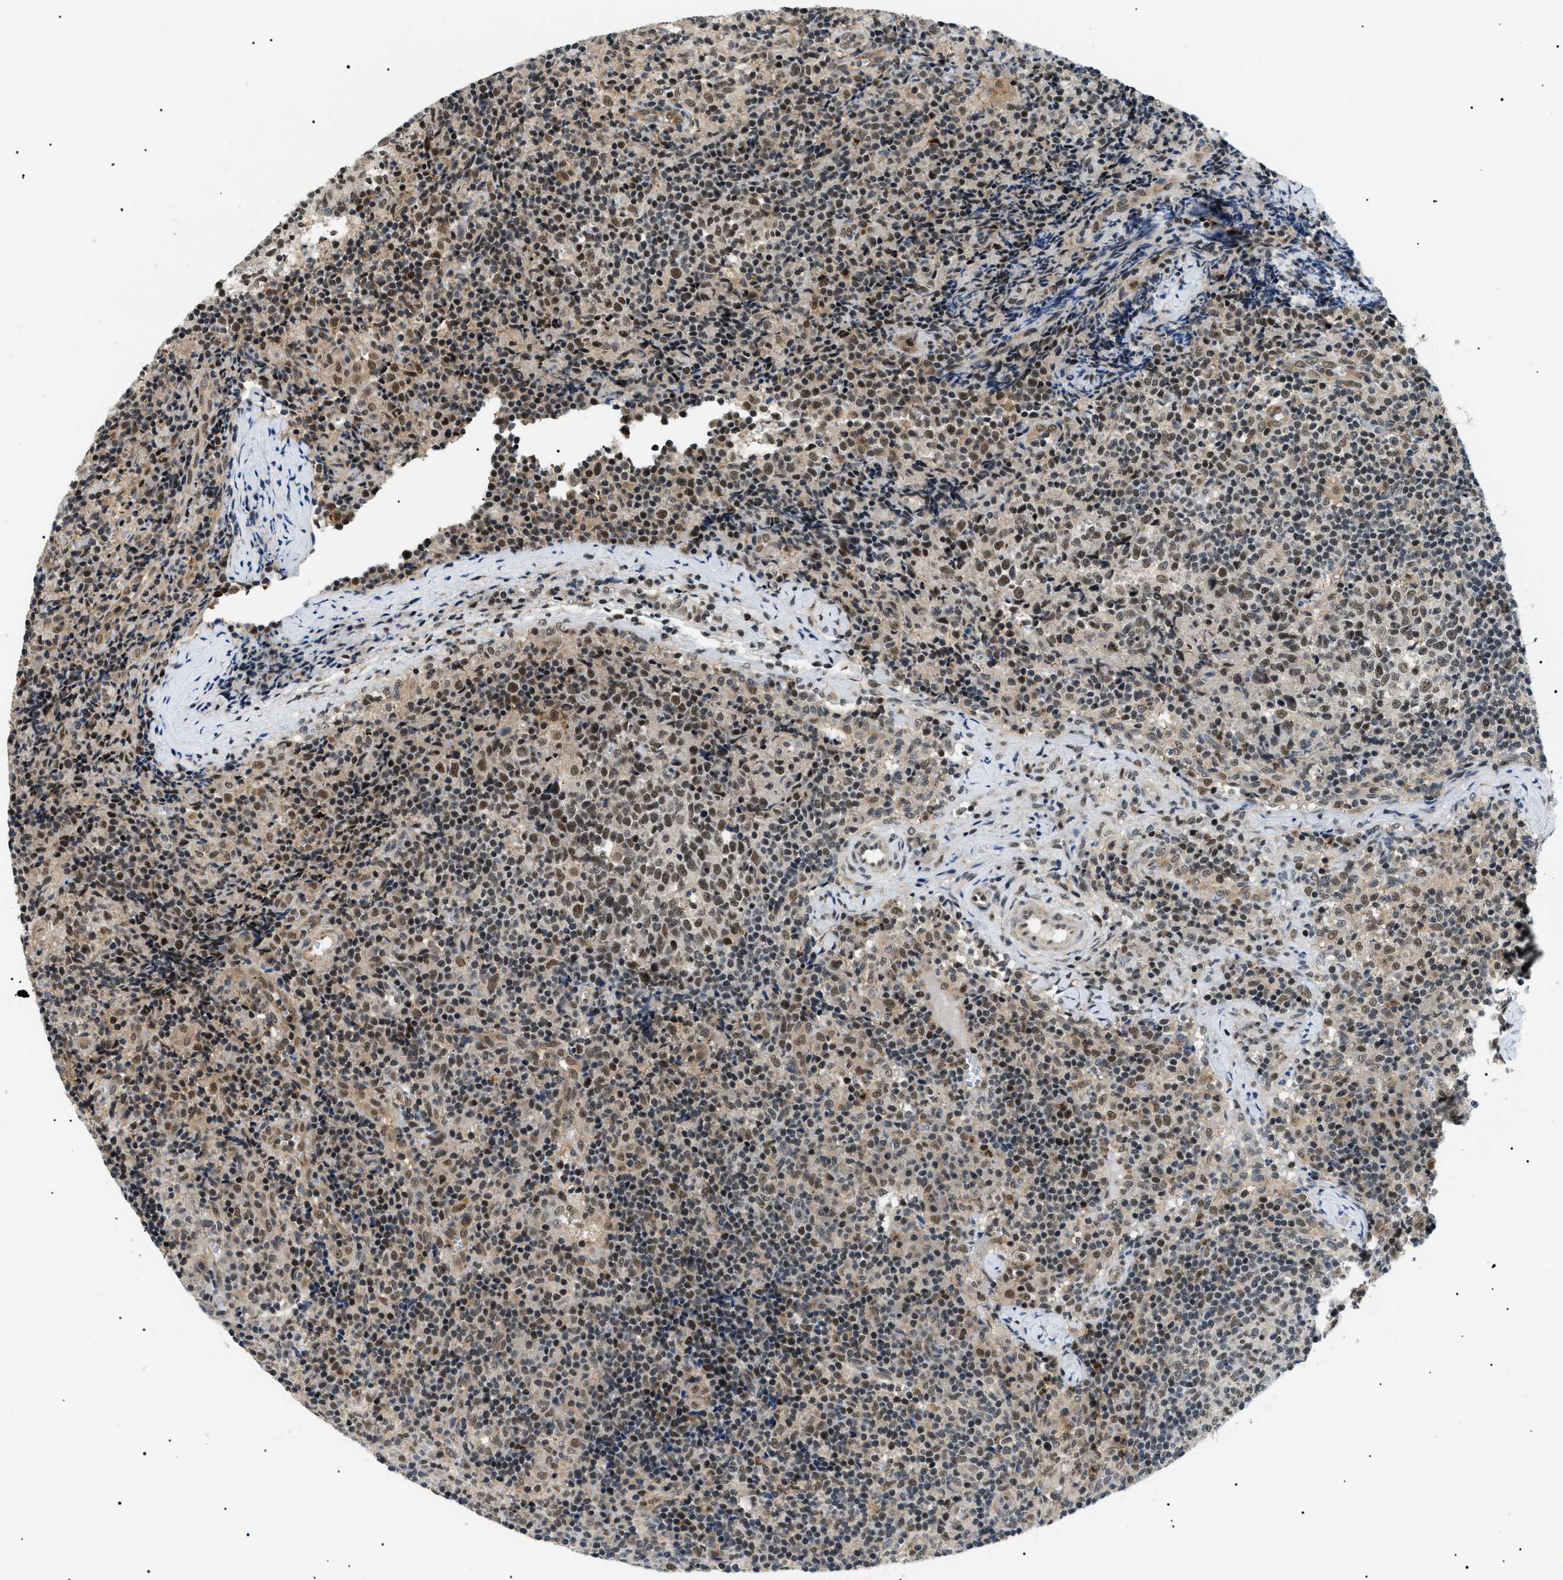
{"staining": {"intensity": "moderate", "quantity": "25%-75%", "location": "nuclear"}, "tissue": "lymph node", "cell_type": "Germinal center cells", "image_type": "normal", "snomed": [{"axis": "morphology", "description": "Normal tissue, NOS"}, {"axis": "morphology", "description": "Inflammation, NOS"}, {"axis": "topography", "description": "Lymph node"}], "caption": "Lymph node stained with a brown dye reveals moderate nuclear positive staining in about 25%-75% of germinal center cells.", "gene": "RBM15", "patient": {"sex": "male", "age": 55}}